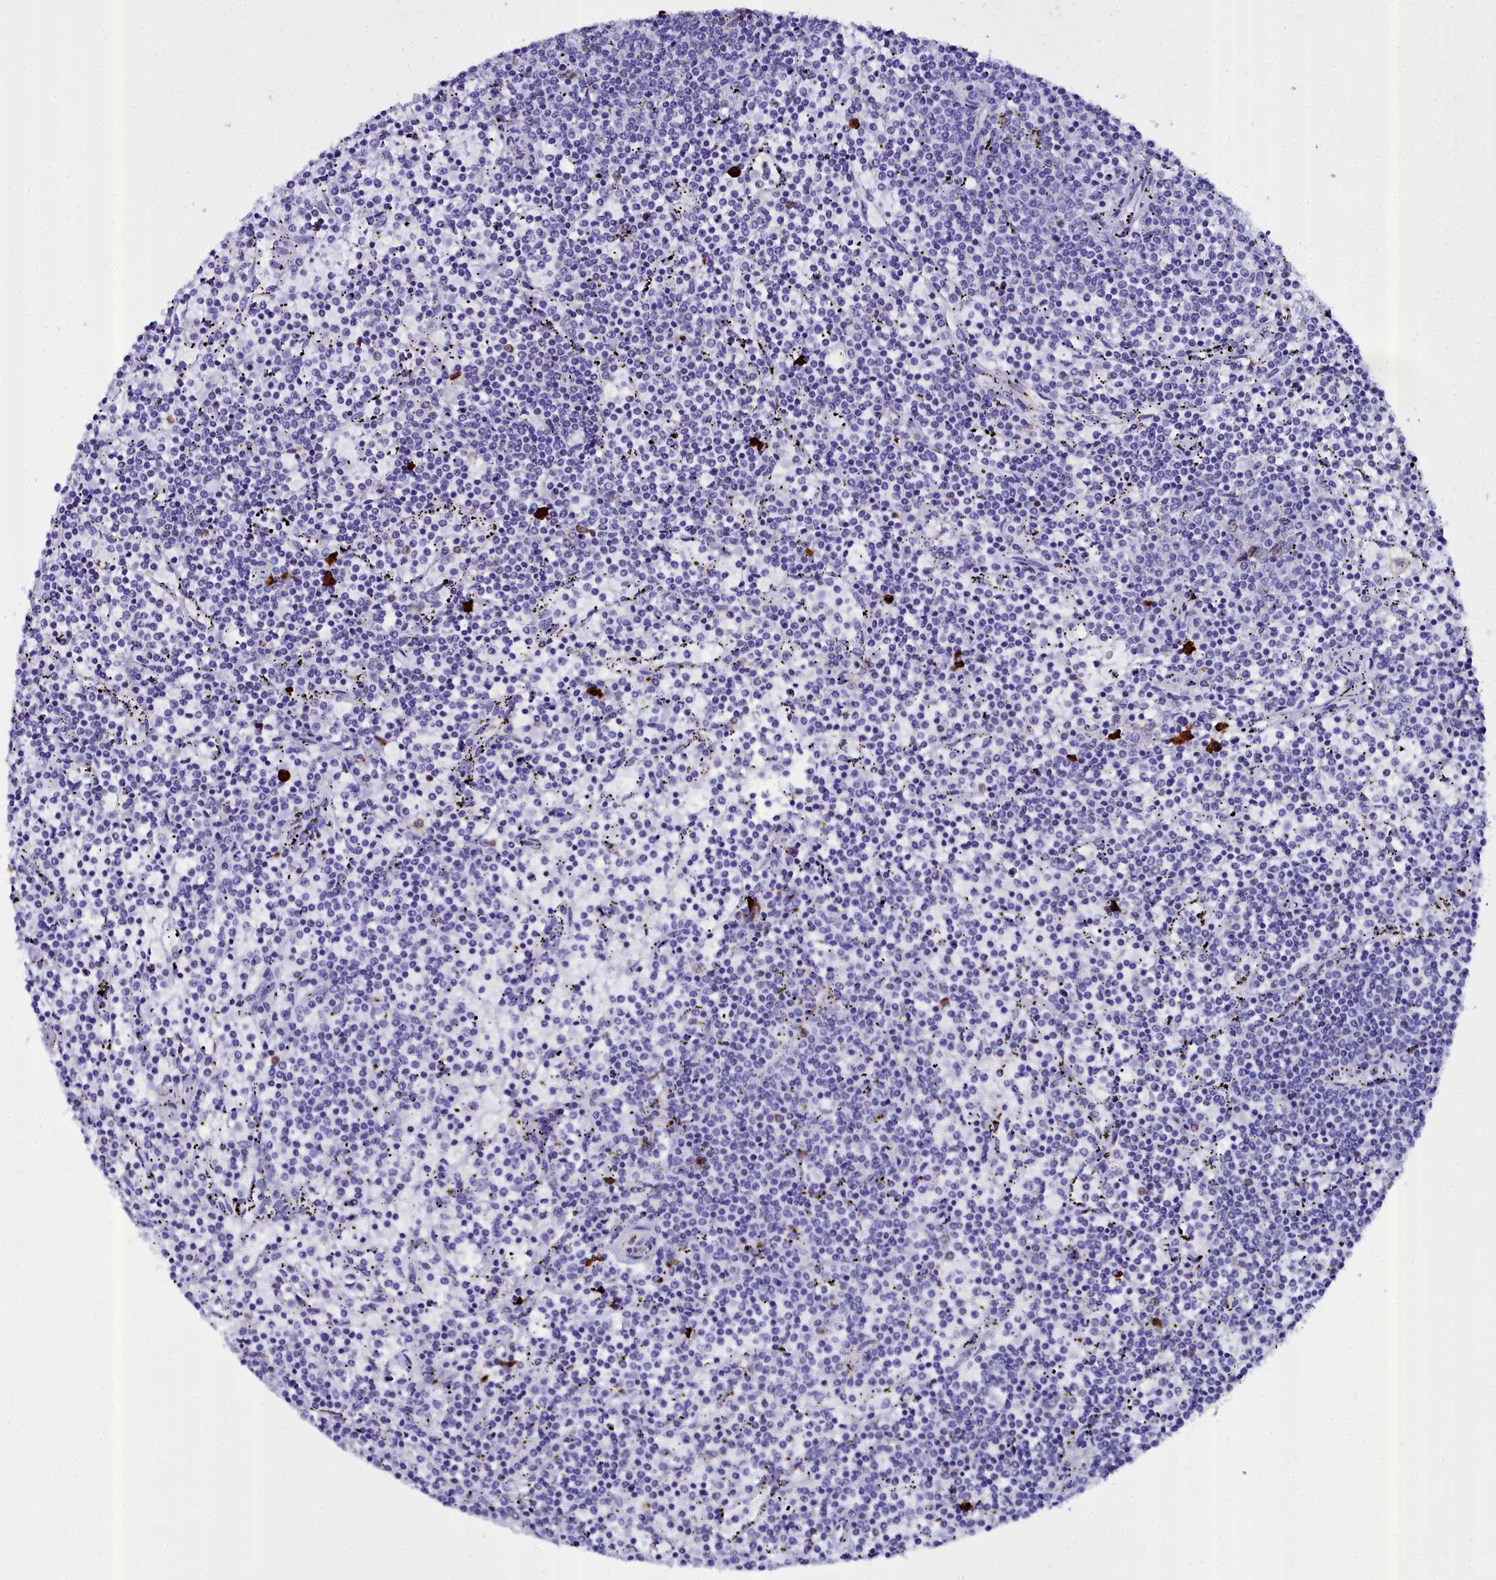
{"staining": {"intensity": "negative", "quantity": "none", "location": "none"}, "tissue": "lymphoma", "cell_type": "Tumor cells", "image_type": "cancer", "snomed": [{"axis": "morphology", "description": "Malignant lymphoma, non-Hodgkin's type, Low grade"}, {"axis": "topography", "description": "Spleen"}], "caption": "Human low-grade malignant lymphoma, non-Hodgkin's type stained for a protein using immunohistochemistry exhibits no staining in tumor cells.", "gene": "TXNDC5", "patient": {"sex": "female", "age": 50}}